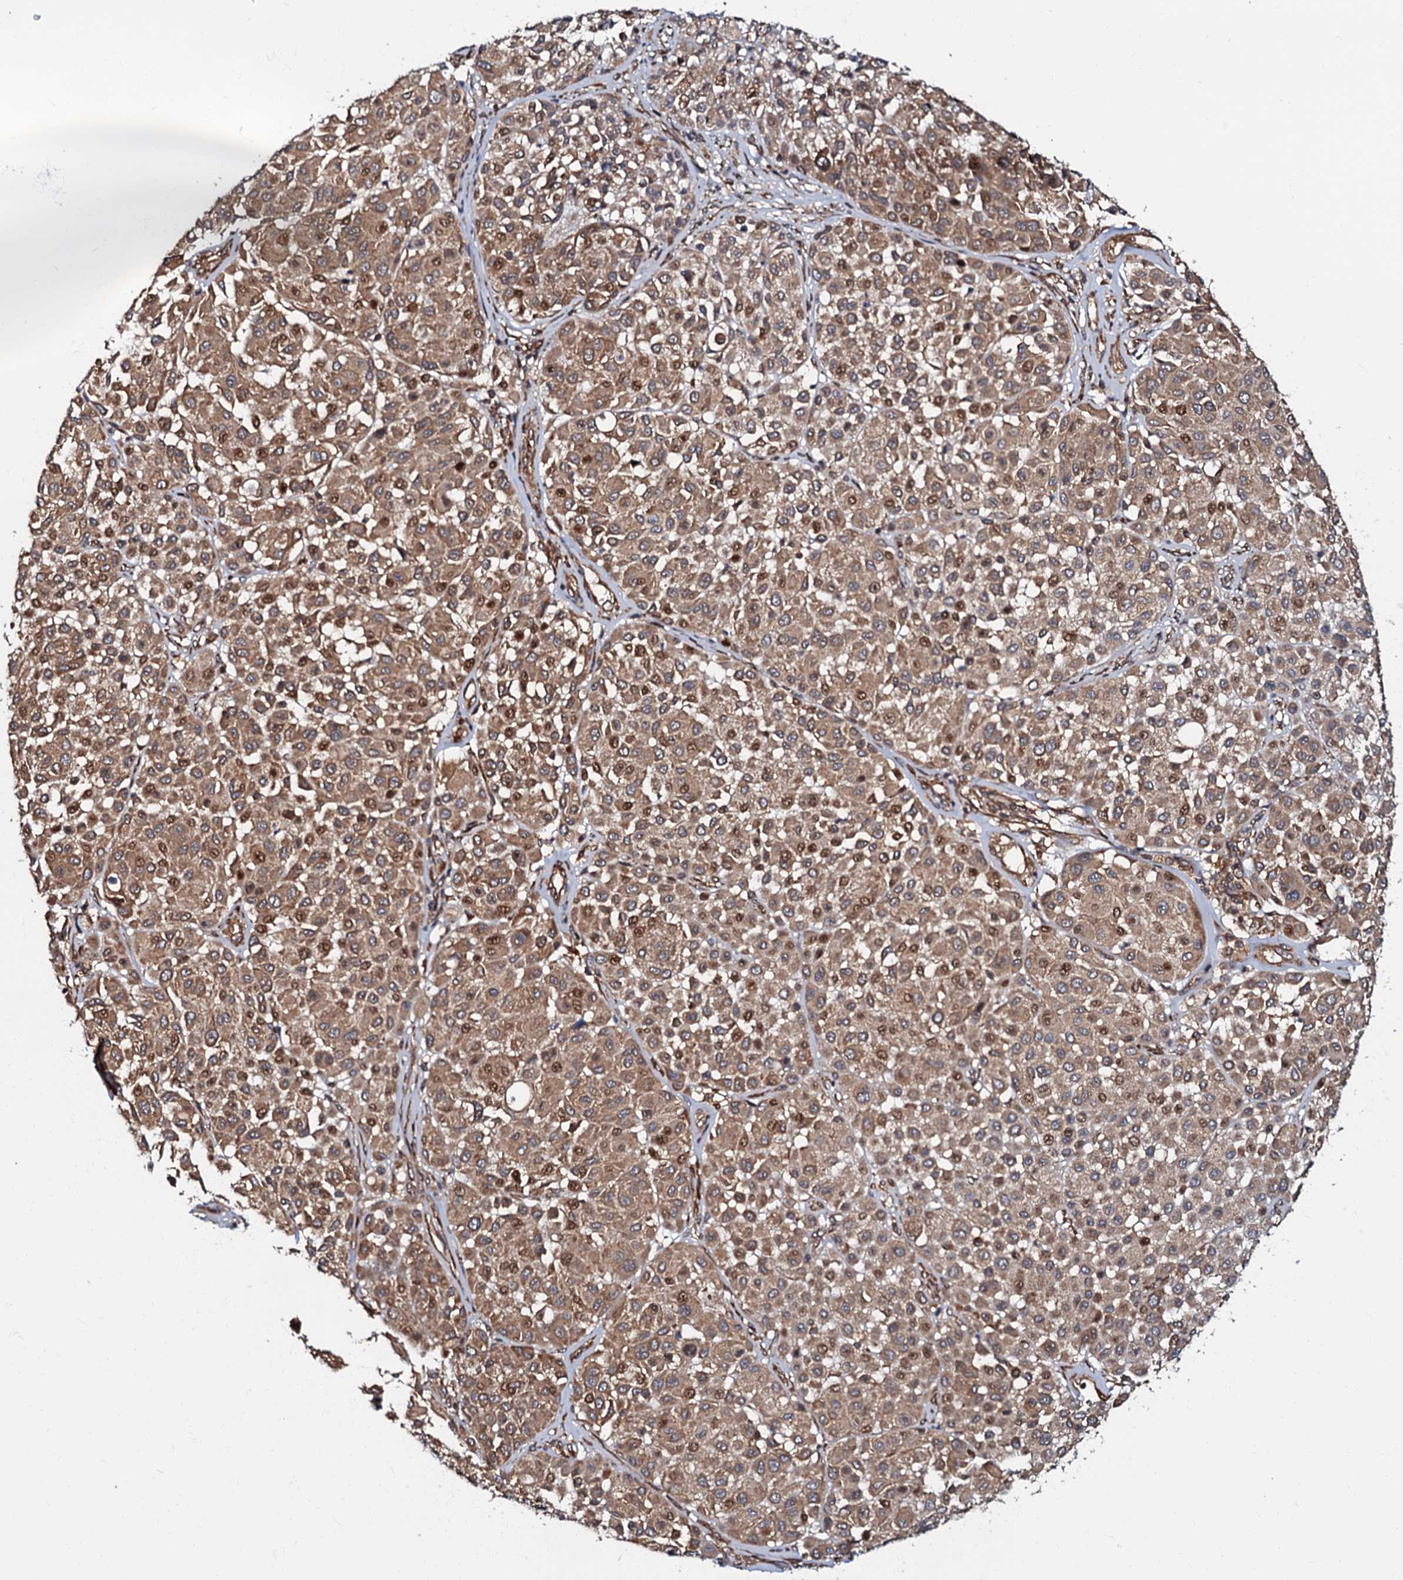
{"staining": {"intensity": "moderate", "quantity": ">75%", "location": "cytoplasmic/membranous,nuclear"}, "tissue": "melanoma", "cell_type": "Tumor cells", "image_type": "cancer", "snomed": [{"axis": "morphology", "description": "Malignant melanoma, Metastatic site"}, {"axis": "topography", "description": "Soft tissue"}], "caption": "Immunohistochemistry (IHC) staining of melanoma, which displays medium levels of moderate cytoplasmic/membranous and nuclear staining in approximately >75% of tumor cells indicating moderate cytoplasmic/membranous and nuclear protein staining. The staining was performed using DAB (3,3'-diaminobenzidine) (brown) for protein detection and nuclei were counterstained in hematoxylin (blue).", "gene": "OSBP", "patient": {"sex": "male", "age": 41}}